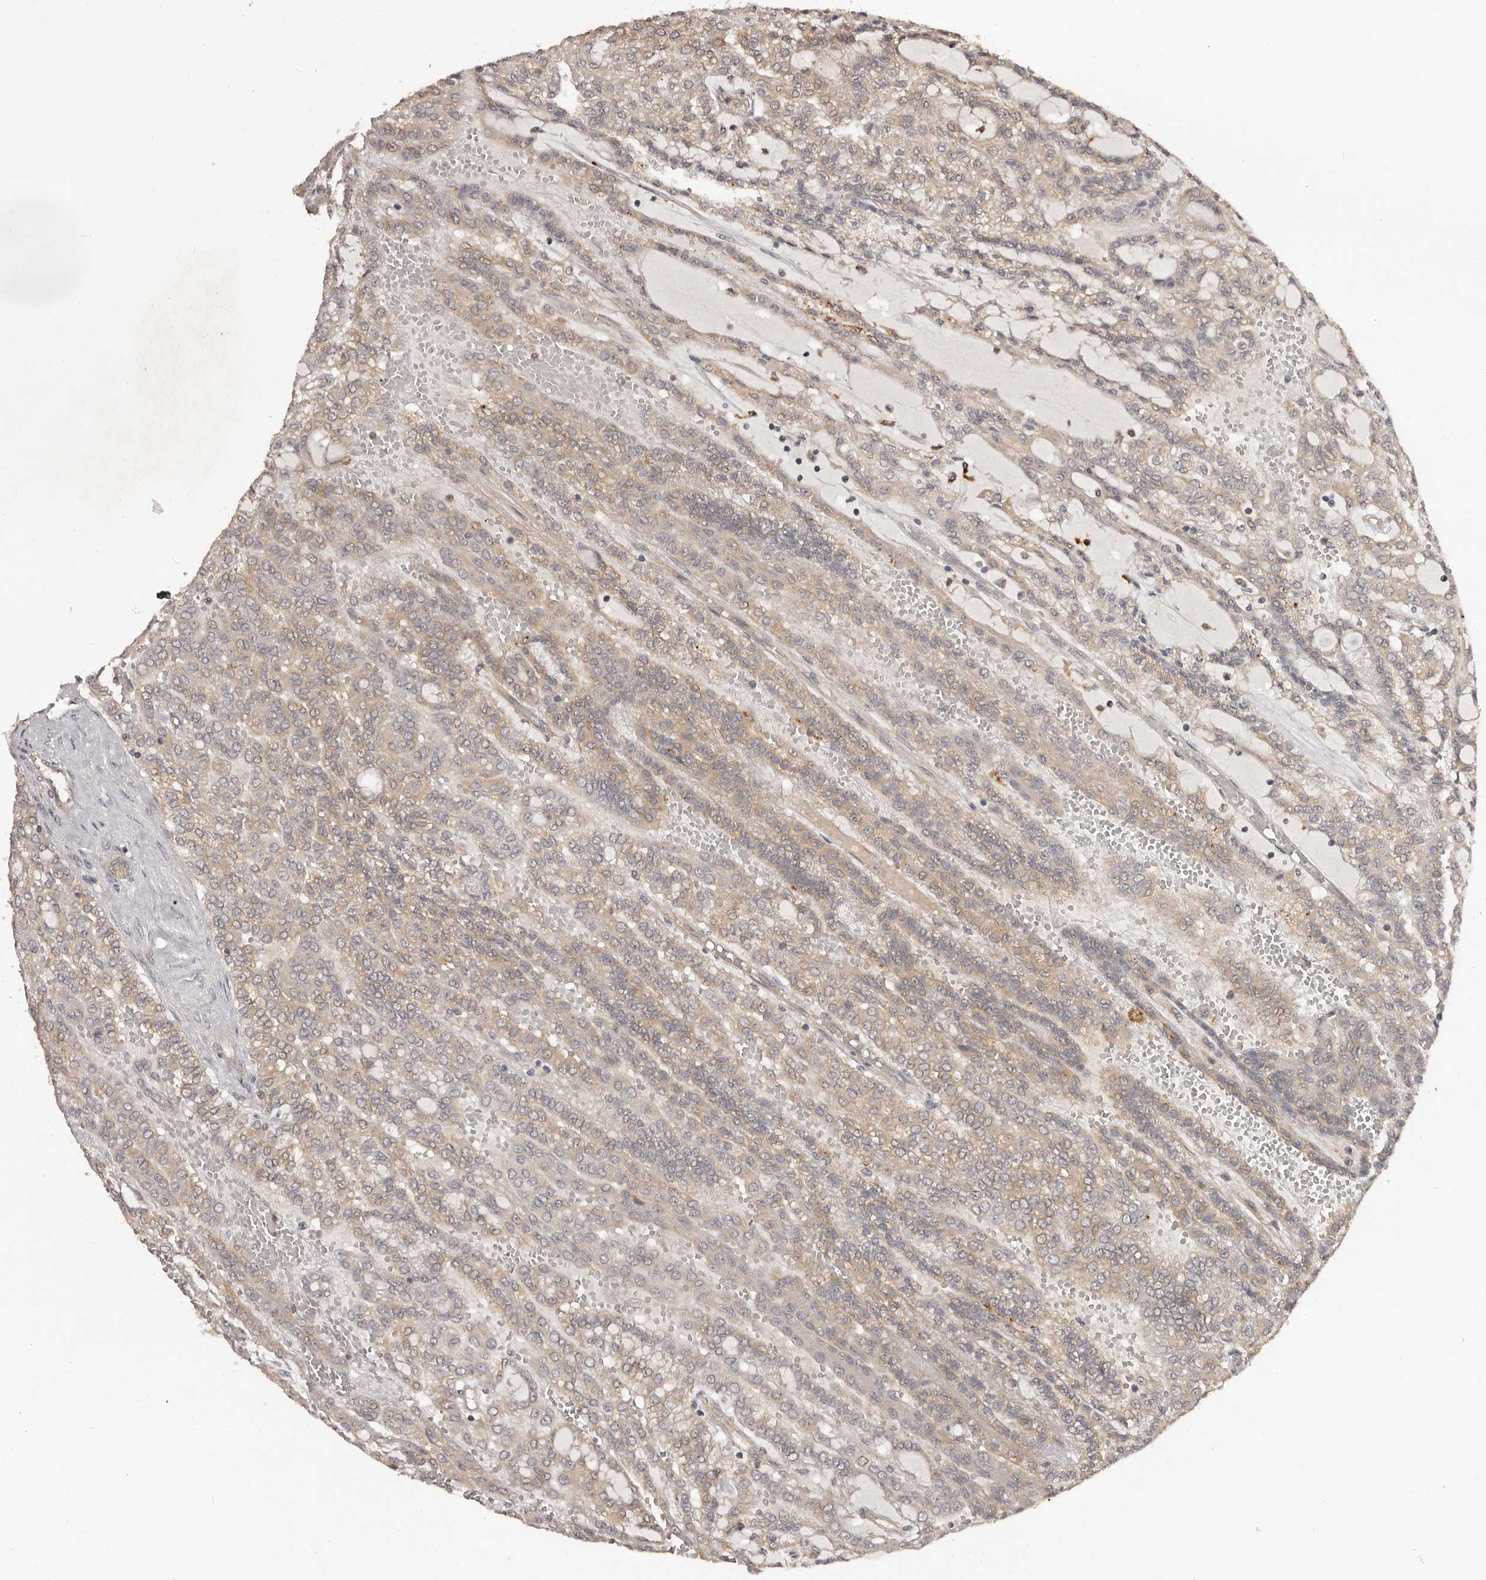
{"staining": {"intensity": "weak", "quantity": ">75%", "location": "cytoplasmic/membranous"}, "tissue": "renal cancer", "cell_type": "Tumor cells", "image_type": "cancer", "snomed": [{"axis": "morphology", "description": "Adenocarcinoma, NOS"}, {"axis": "topography", "description": "Kidney"}], "caption": "High-power microscopy captured an immunohistochemistry (IHC) histopathology image of adenocarcinoma (renal), revealing weak cytoplasmic/membranous staining in approximately >75% of tumor cells.", "gene": "MDP1", "patient": {"sex": "male", "age": 63}}